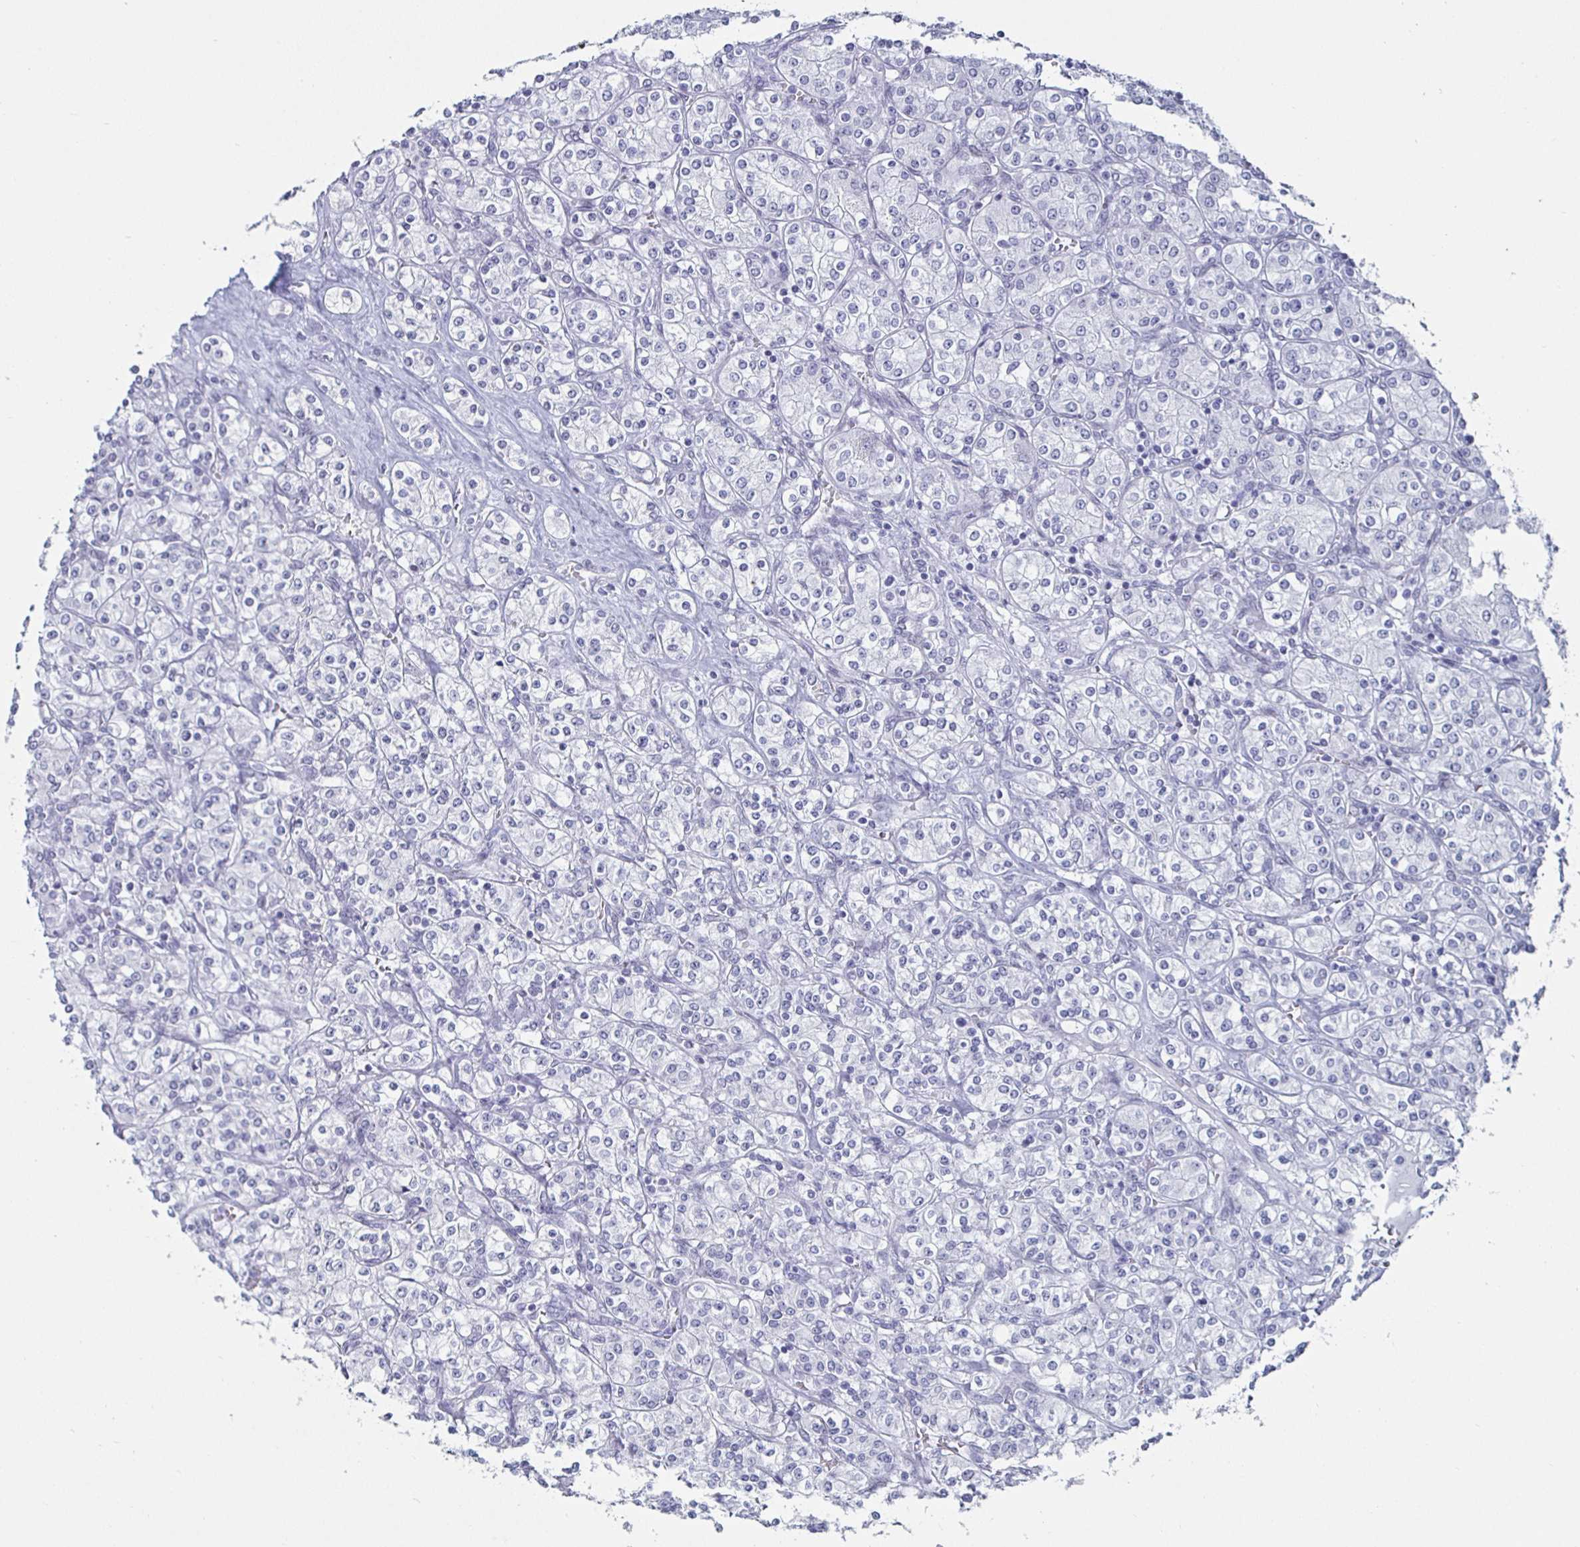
{"staining": {"intensity": "negative", "quantity": "none", "location": "none"}, "tissue": "renal cancer", "cell_type": "Tumor cells", "image_type": "cancer", "snomed": [{"axis": "morphology", "description": "Adenocarcinoma, NOS"}, {"axis": "topography", "description": "Kidney"}], "caption": "This is a image of IHC staining of renal cancer, which shows no positivity in tumor cells.", "gene": "KRT4", "patient": {"sex": "male", "age": 77}}